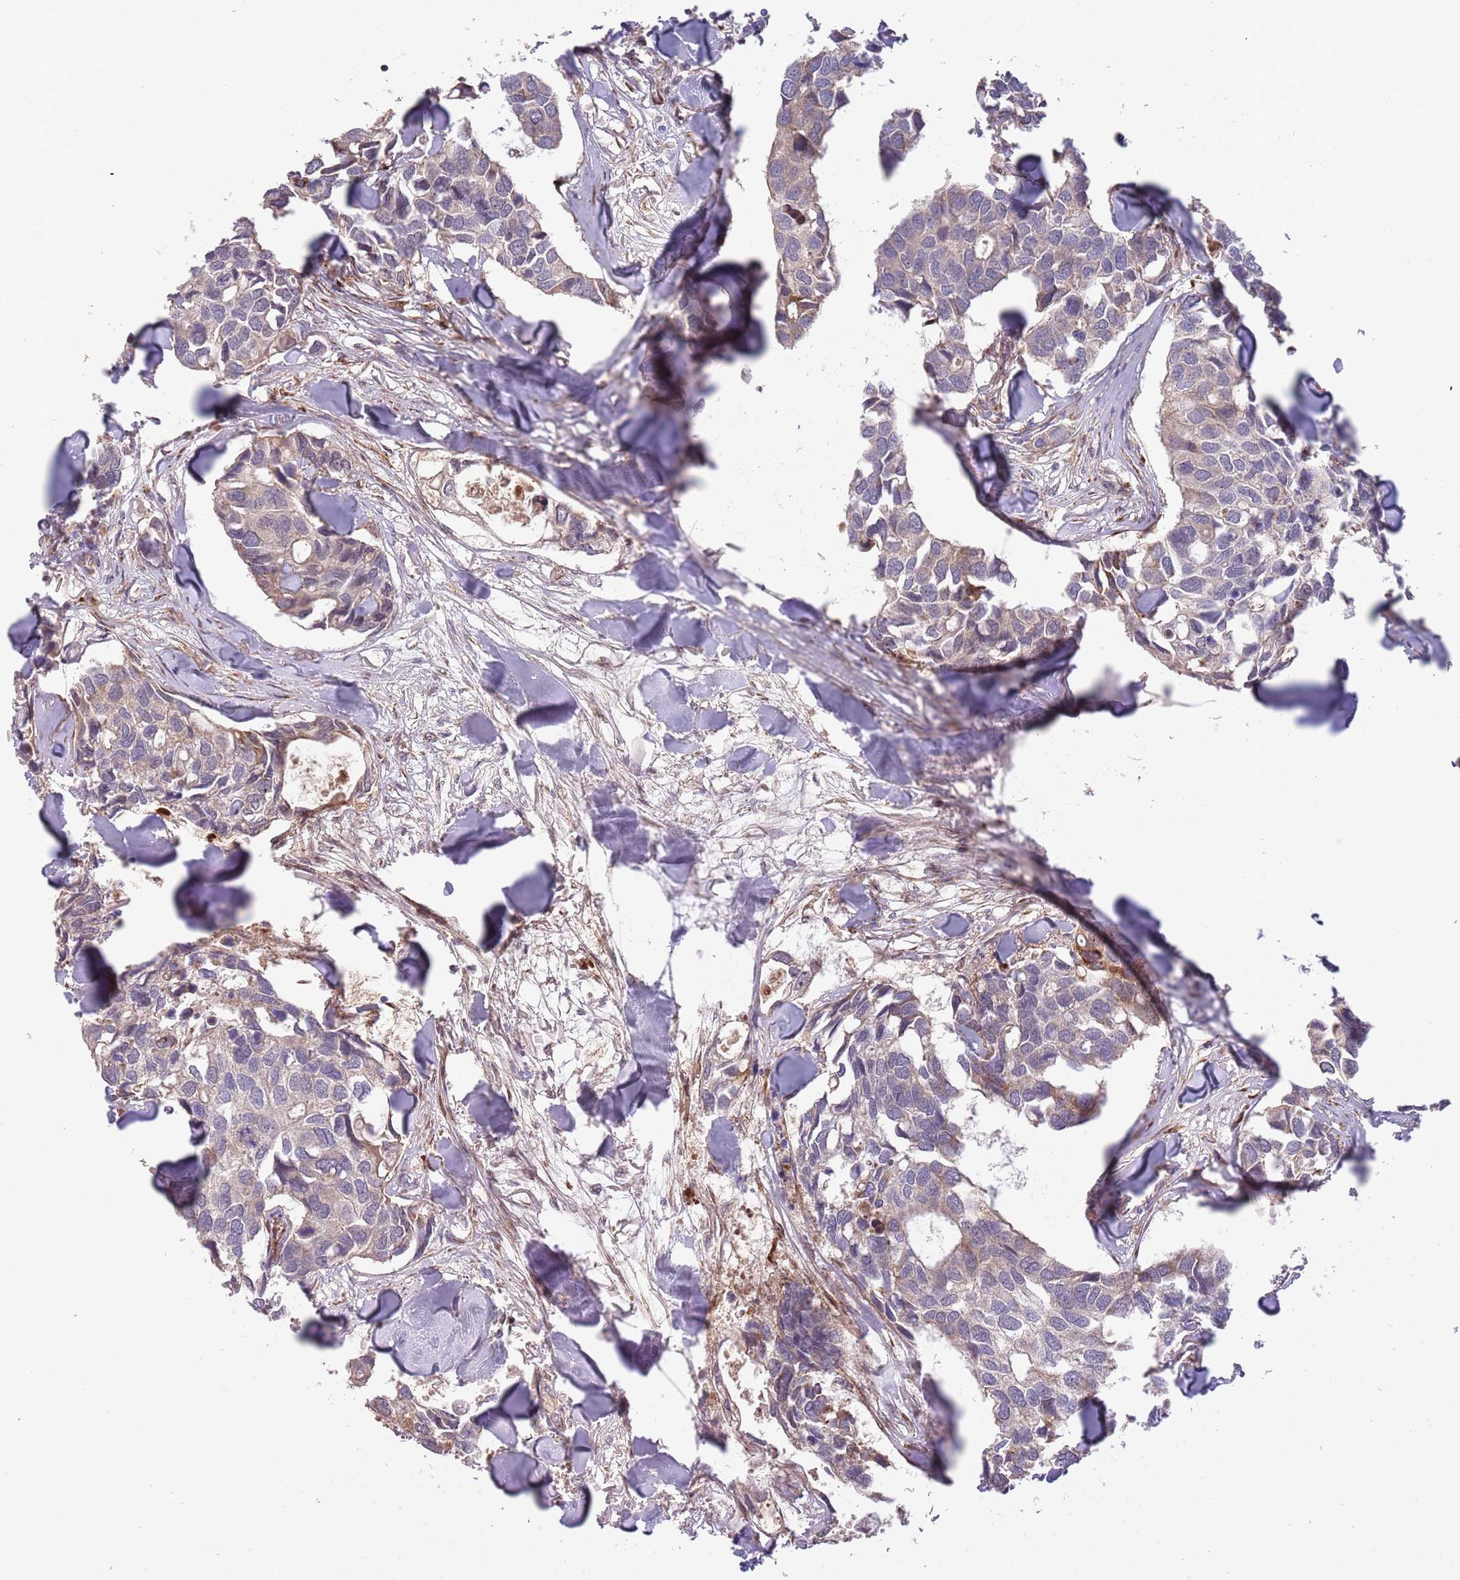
{"staining": {"intensity": "moderate", "quantity": "<25%", "location": "cytoplasmic/membranous"}, "tissue": "breast cancer", "cell_type": "Tumor cells", "image_type": "cancer", "snomed": [{"axis": "morphology", "description": "Duct carcinoma"}, {"axis": "topography", "description": "Breast"}], "caption": "Infiltrating ductal carcinoma (breast) stained with immunohistochemistry (IHC) reveals moderate cytoplasmic/membranous staining in approximately <25% of tumor cells. Using DAB (3,3'-diaminobenzidine) (brown) and hematoxylin (blue) stains, captured at high magnification using brightfield microscopy.", "gene": "NT5DC4", "patient": {"sex": "female", "age": 83}}